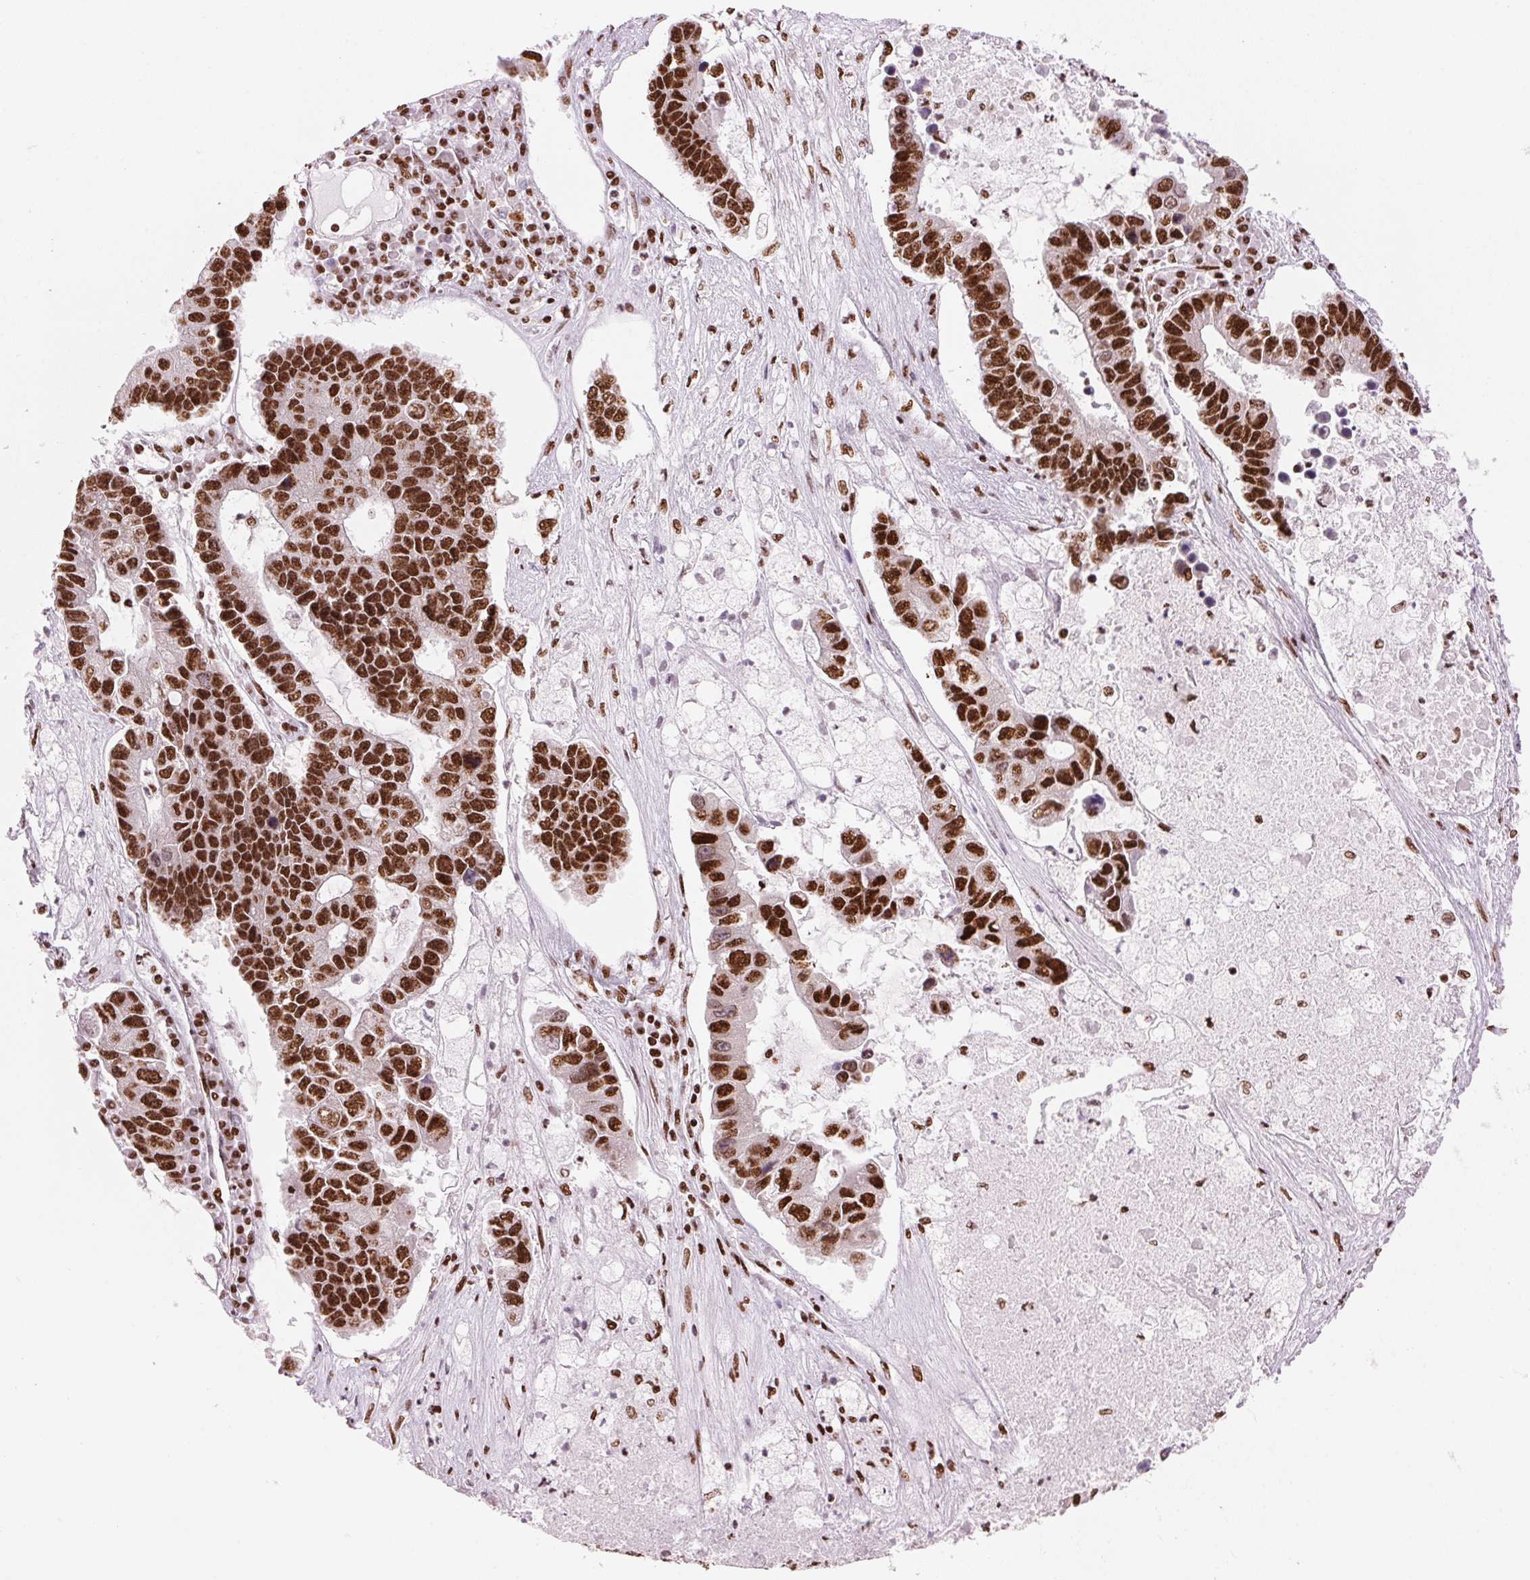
{"staining": {"intensity": "strong", "quantity": ">75%", "location": "nuclear"}, "tissue": "lung cancer", "cell_type": "Tumor cells", "image_type": "cancer", "snomed": [{"axis": "morphology", "description": "Adenocarcinoma, NOS"}, {"axis": "topography", "description": "Bronchus"}, {"axis": "topography", "description": "Lung"}], "caption": "Approximately >75% of tumor cells in lung adenocarcinoma exhibit strong nuclear protein staining as visualized by brown immunohistochemical staining.", "gene": "NXF1", "patient": {"sex": "female", "age": 51}}